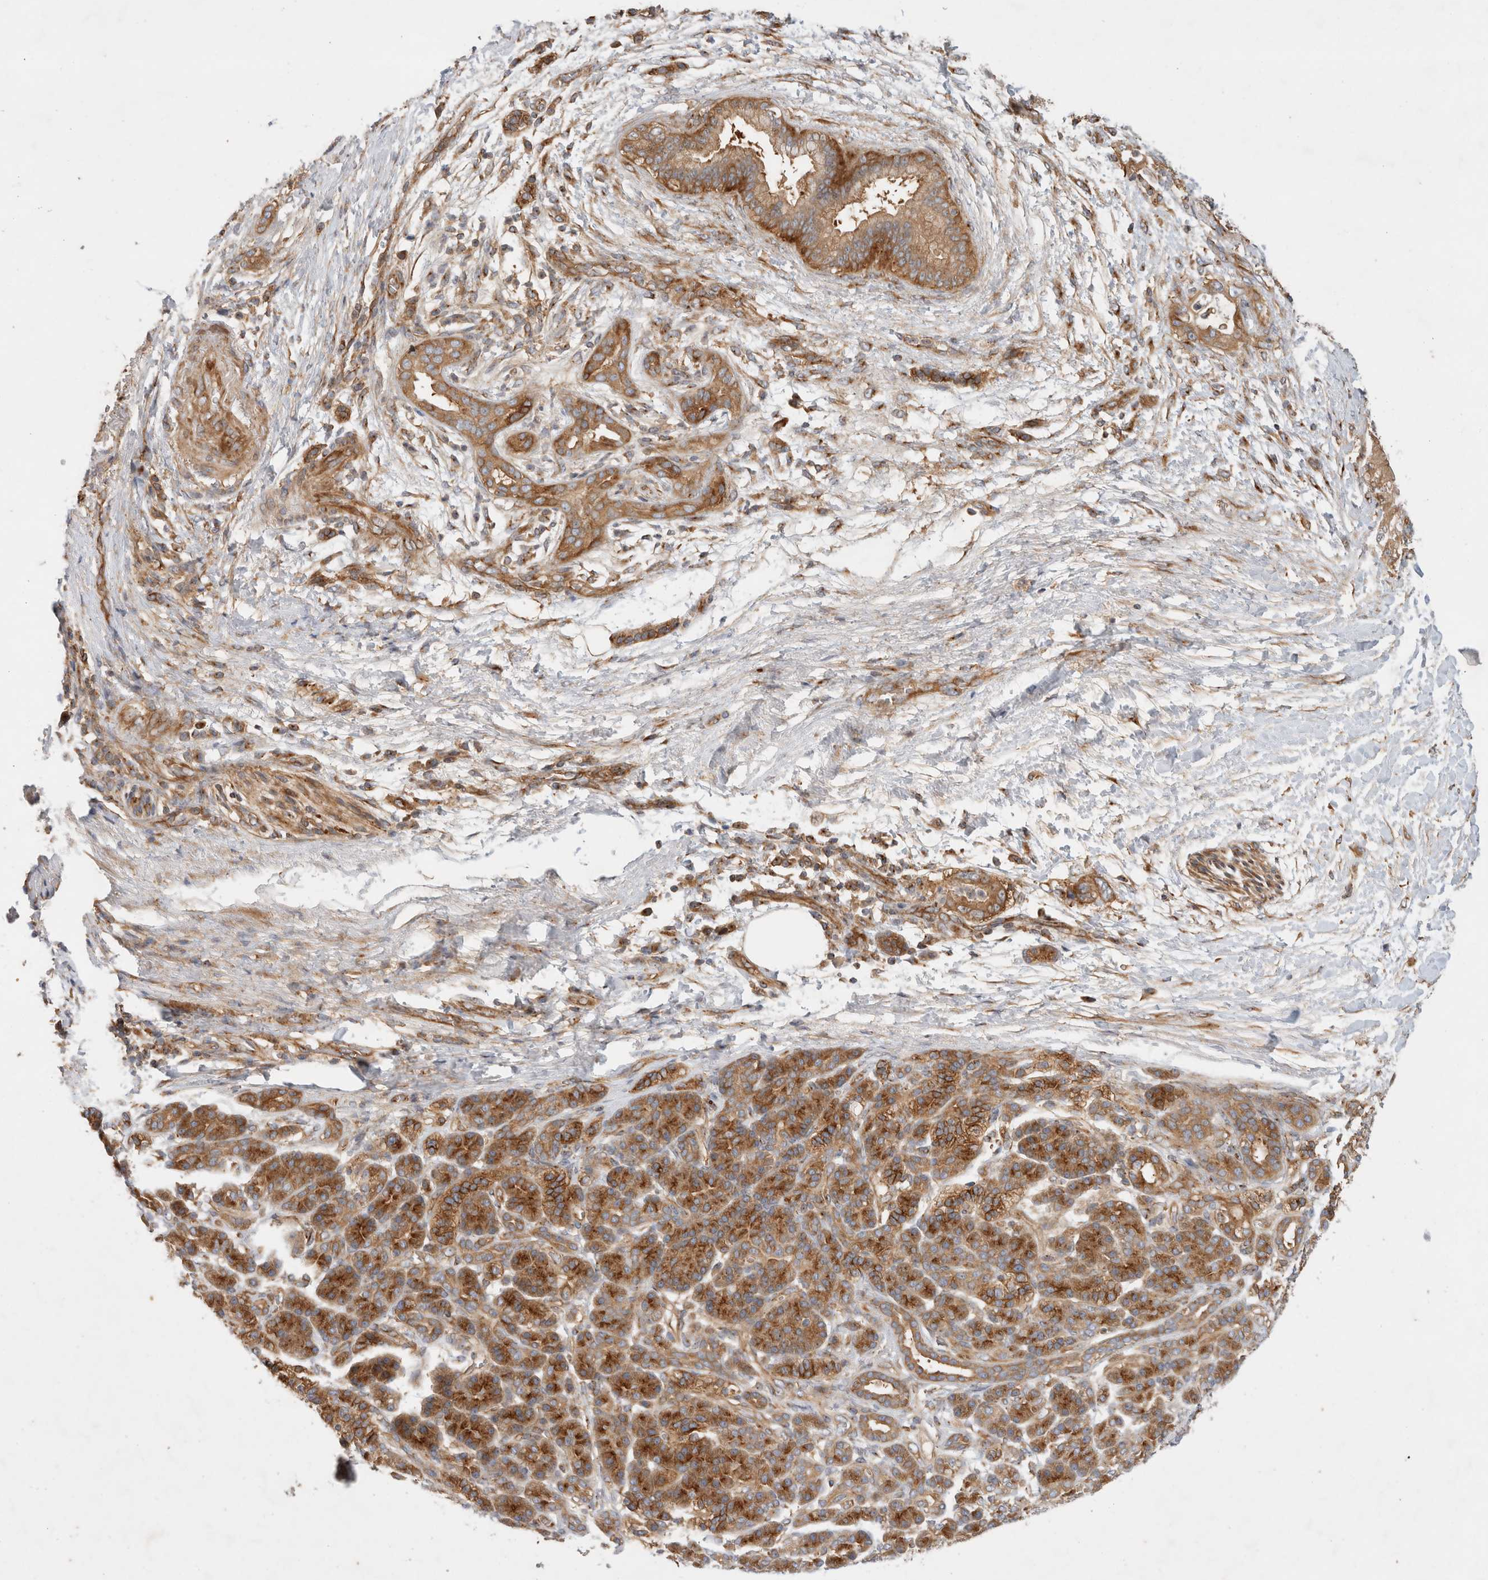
{"staining": {"intensity": "moderate", "quantity": ">75%", "location": "cytoplasmic/membranous"}, "tissue": "pancreatic cancer", "cell_type": "Tumor cells", "image_type": "cancer", "snomed": [{"axis": "morphology", "description": "Adenocarcinoma, NOS"}, {"axis": "topography", "description": "Pancreas"}], "caption": "Tumor cells display moderate cytoplasmic/membranous staining in about >75% of cells in pancreatic adenocarcinoma.", "gene": "GPR150", "patient": {"sex": "male", "age": 59}}